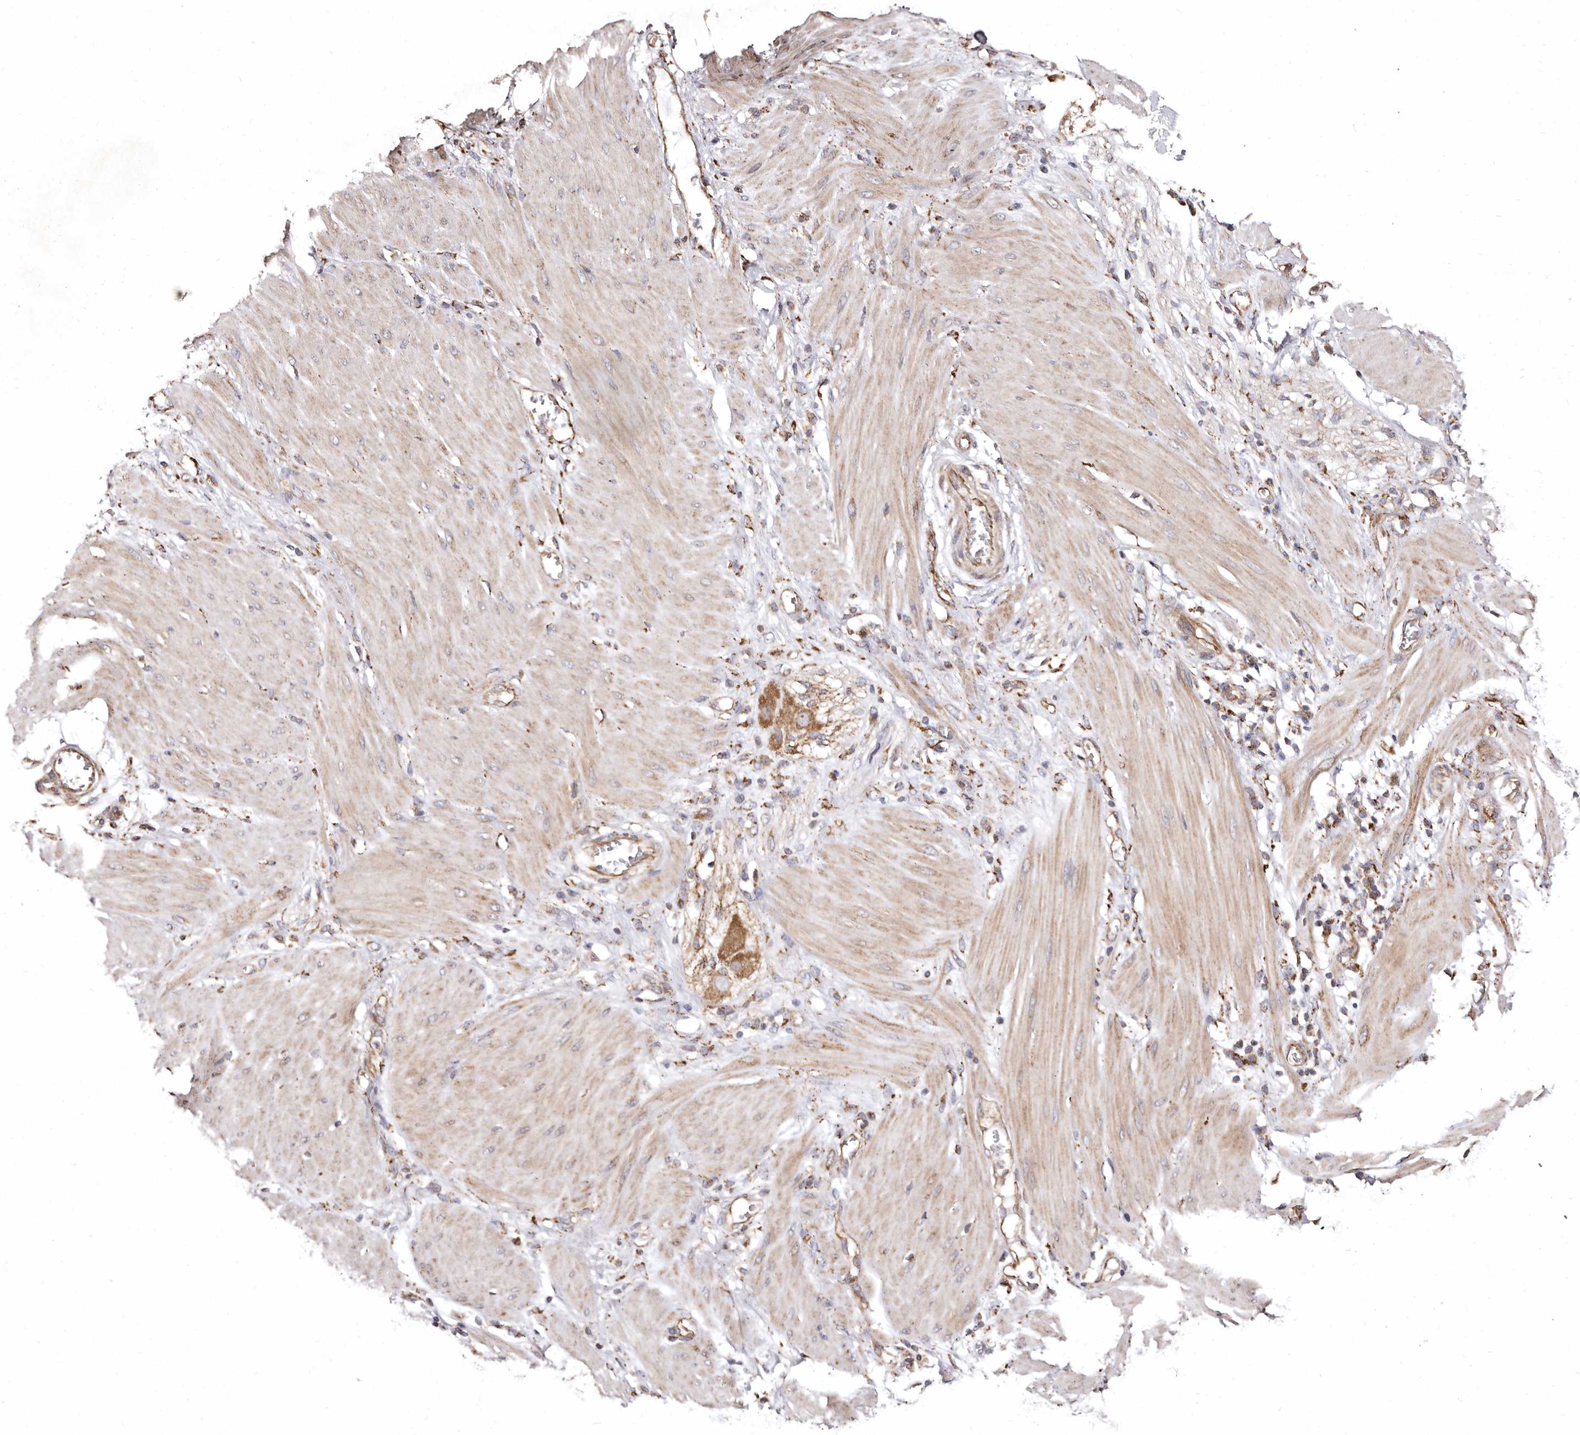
{"staining": {"intensity": "moderate", "quantity": ">75%", "location": "cytoplasmic/membranous"}, "tissue": "stomach cancer", "cell_type": "Tumor cells", "image_type": "cancer", "snomed": [{"axis": "morphology", "description": "Adenocarcinoma, NOS"}, {"axis": "topography", "description": "Stomach"}, {"axis": "topography", "description": "Stomach, lower"}], "caption": "The histopathology image demonstrates a brown stain indicating the presence of a protein in the cytoplasmic/membranous of tumor cells in stomach adenocarcinoma. Nuclei are stained in blue.", "gene": "LUZP1", "patient": {"sex": "female", "age": 48}}